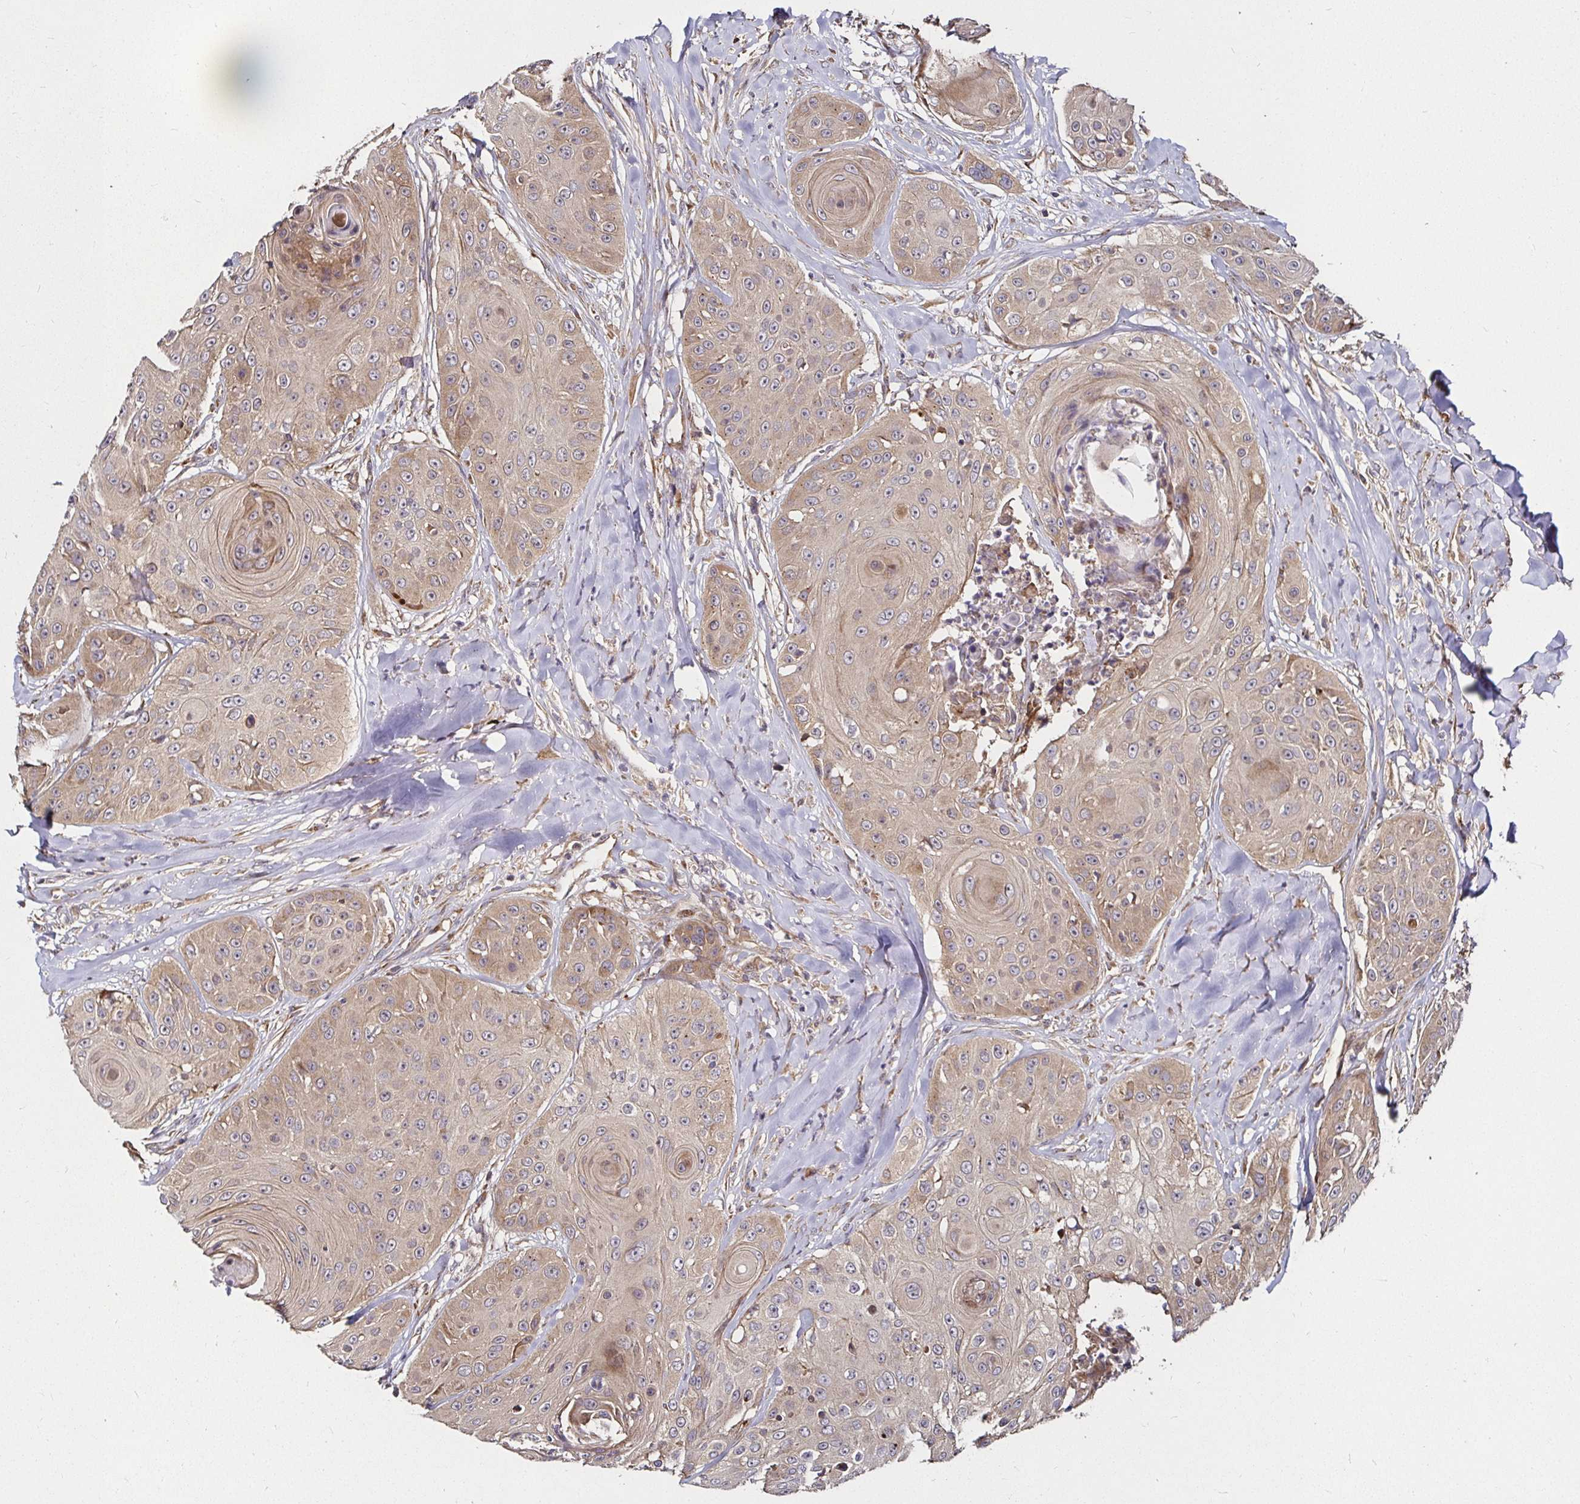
{"staining": {"intensity": "moderate", "quantity": "25%-75%", "location": "cytoplasmic/membranous"}, "tissue": "head and neck cancer", "cell_type": "Tumor cells", "image_type": "cancer", "snomed": [{"axis": "morphology", "description": "Squamous cell carcinoma, NOS"}, {"axis": "topography", "description": "Head-Neck"}], "caption": "Moderate cytoplasmic/membranous protein staining is seen in approximately 25%-75% of tumor cells in head and neck squamous cell carcinoma. Using DAB (brown) and hematoxylin (blue) stains, captured at high magnification using brightfield microscopy.", "gene": "MLST8", "patient": {"sex": "male", "age": 83}}